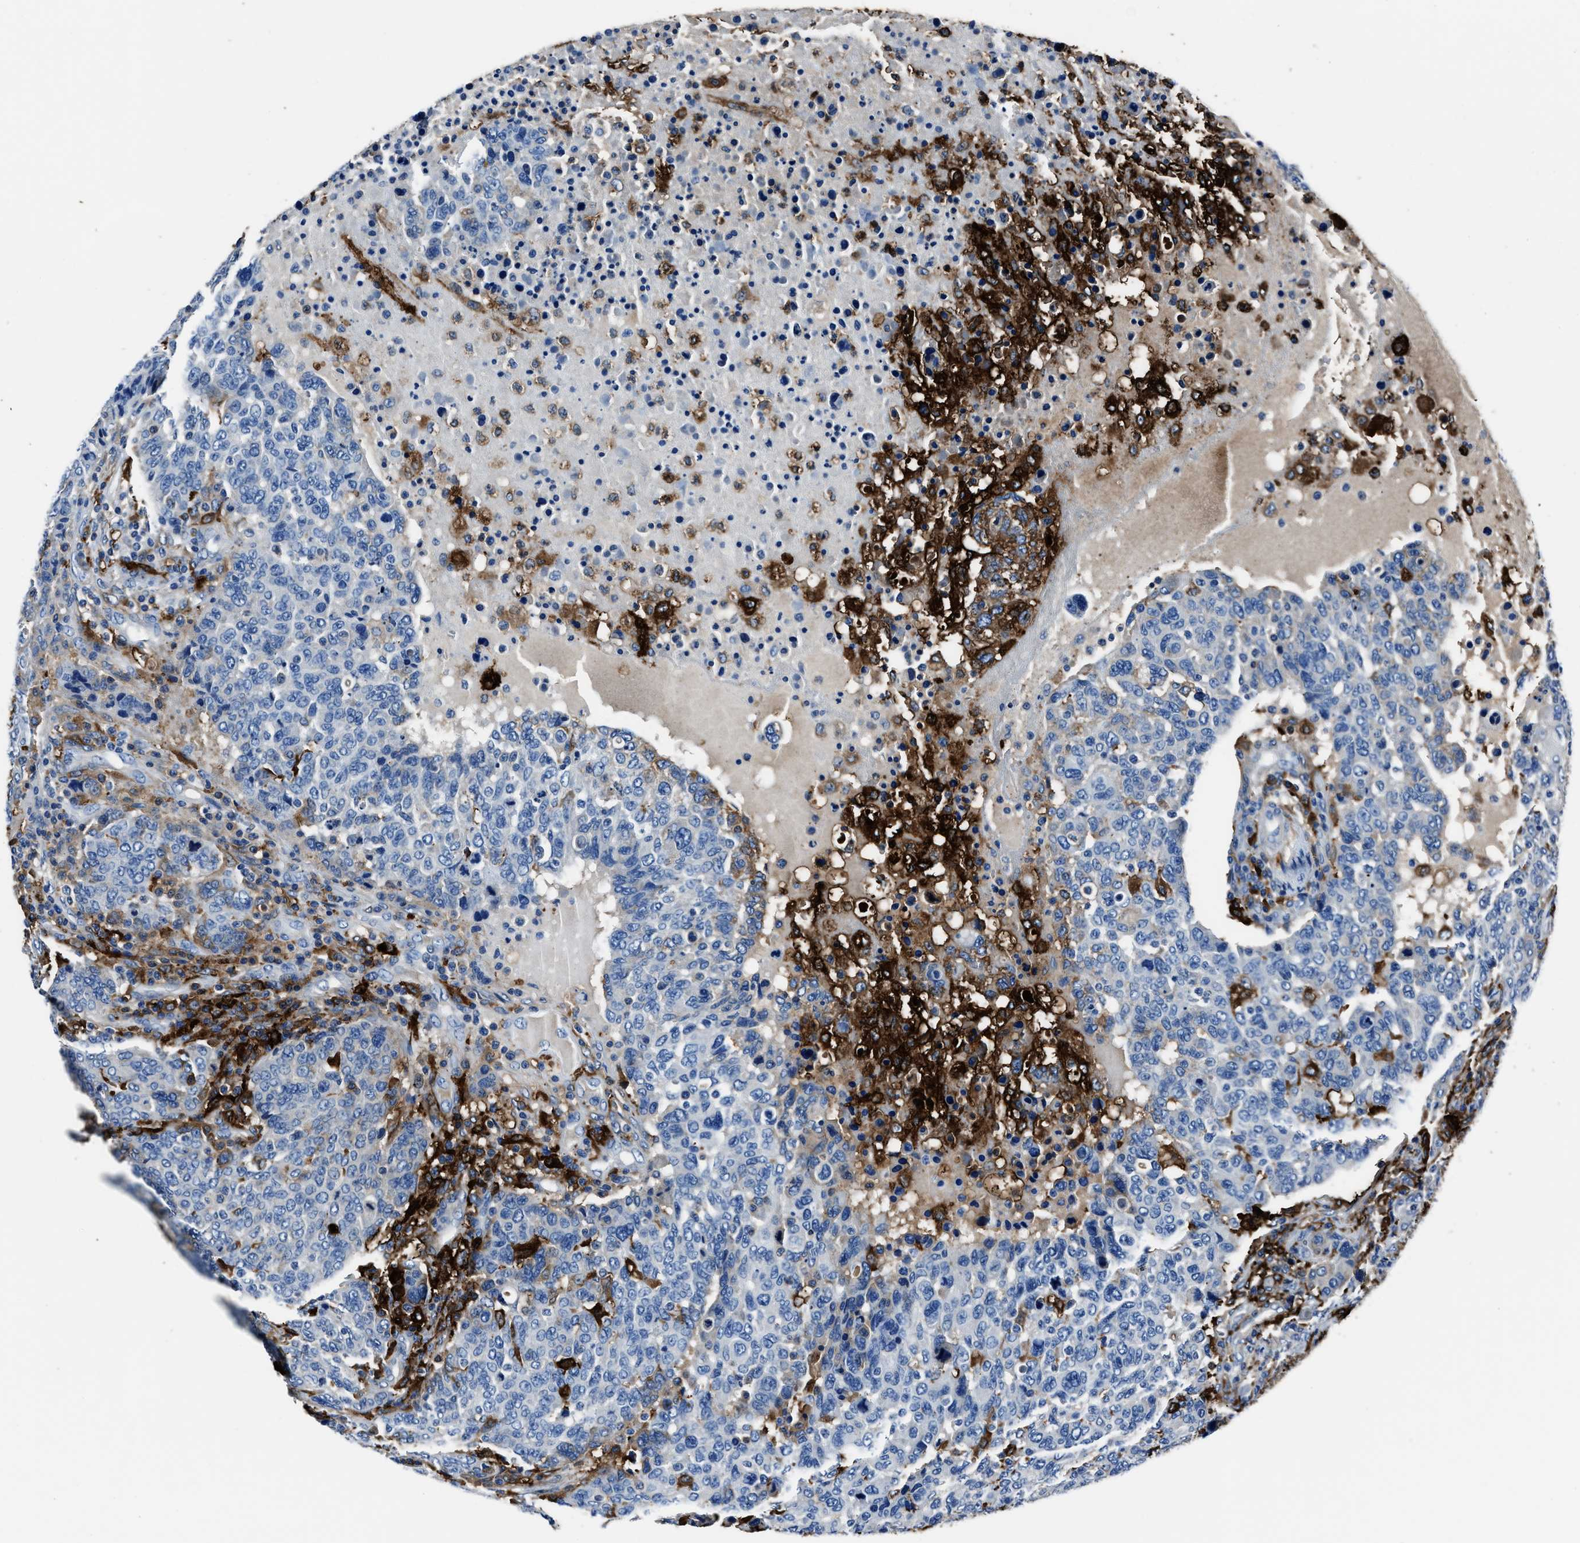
{"staining": {"intensity": "weak", "quantity": "<25%", "location": "cytoplasmic/membranous"}, "tissue": "breast cancer", "cell_type": "Tumor cells", "image_type": "cancer", "snomed": [{"axis": "morphology", "description": "Duct carcinoma"}, {"axis": "topography", "description": "Breast"}], "caption": "Tumor cells show no significant protein staining in breast invasive ductal carcinoma.", "gene": "FTL", "patient": {"sex": "female", "age": 37}}